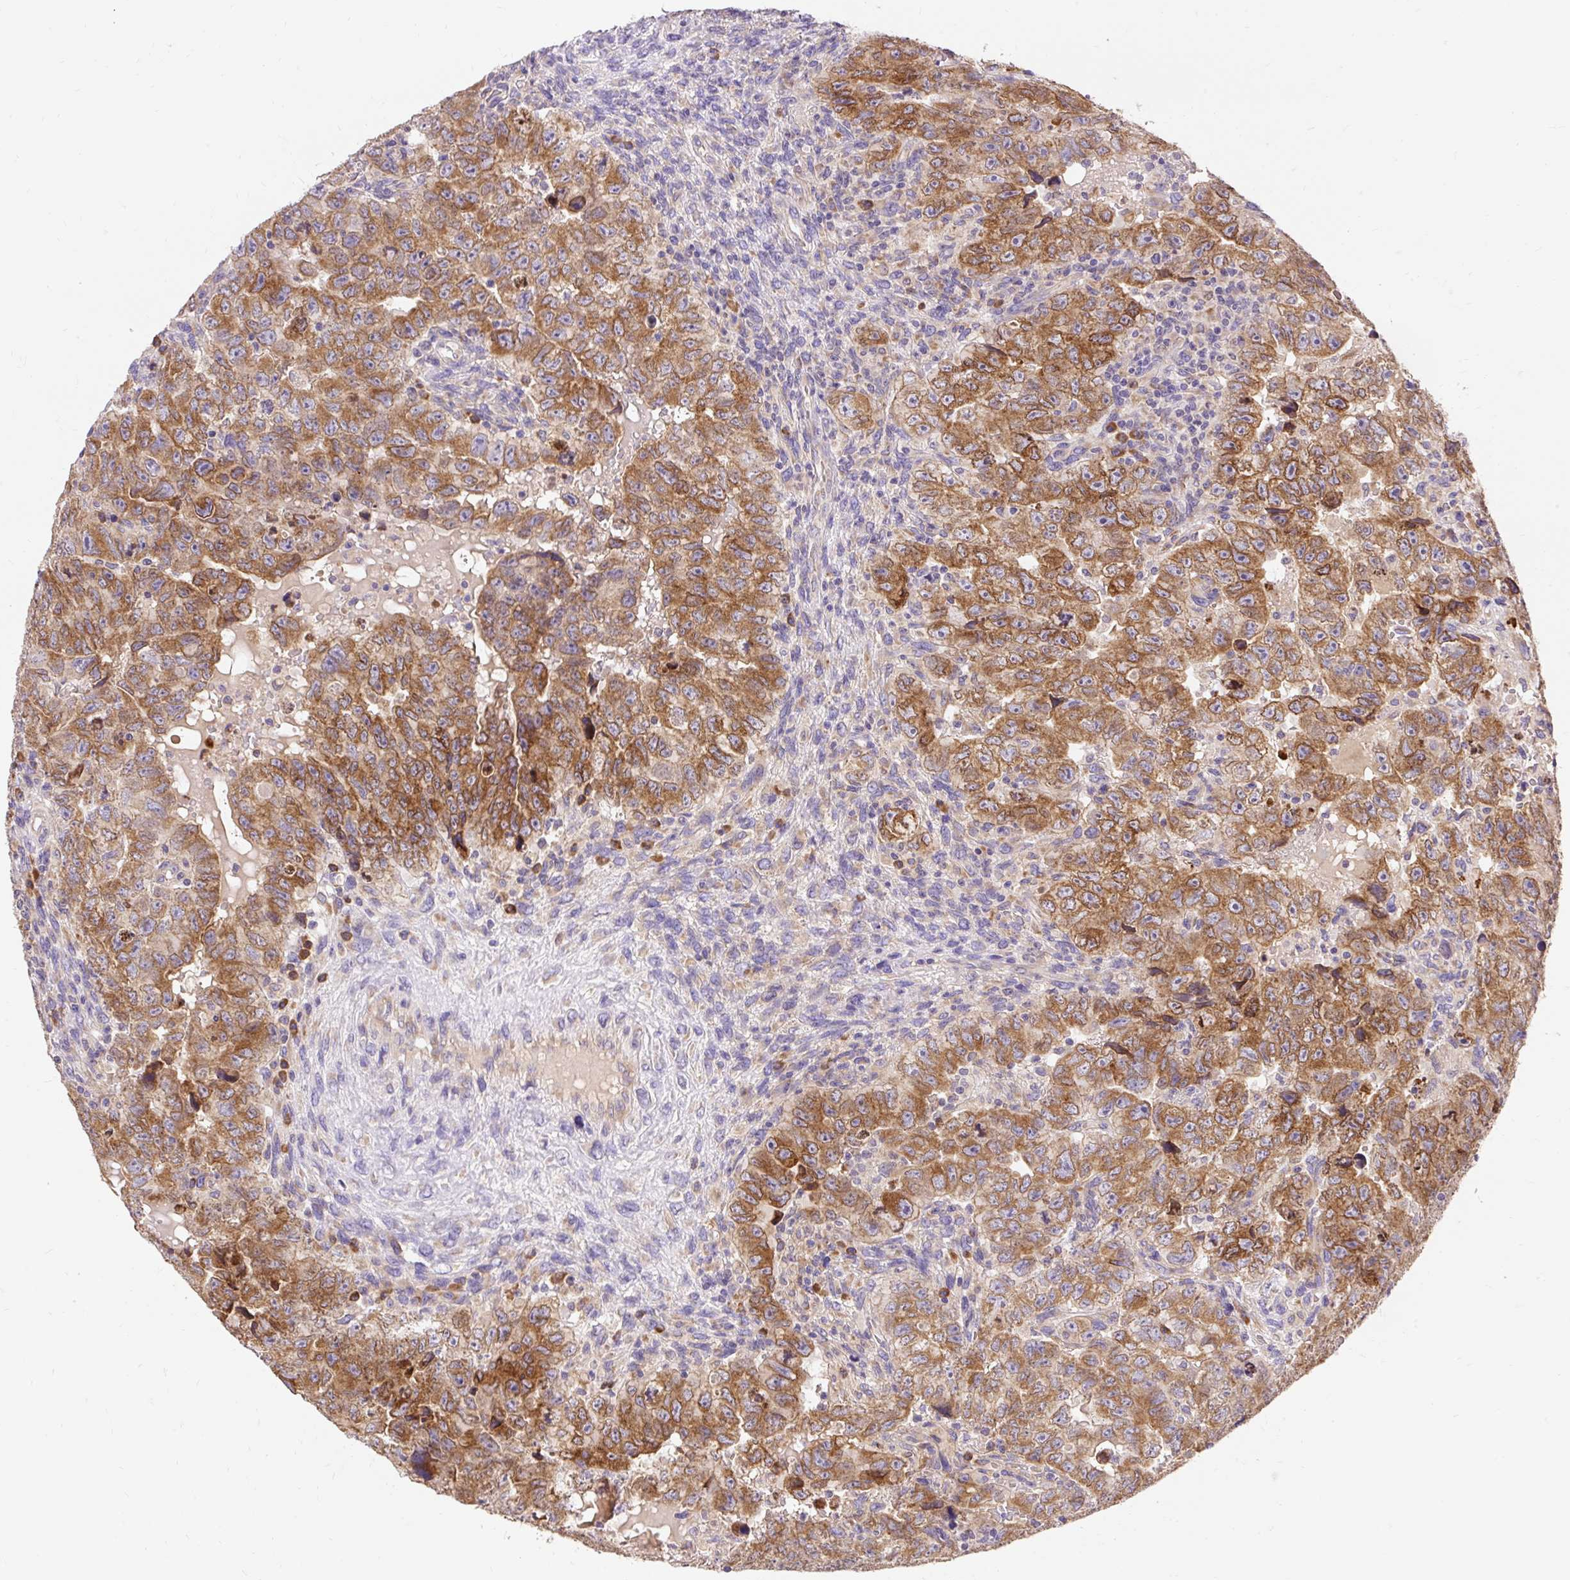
{"staining": {"intensity": "moderate", "quantity": ">75%", "location": "cytoplasmic/membranous"}, "tissue": "testis cancer", "cell_type": "Tumor cells", "image_type": "cancer", "snomed": [{"axis": "morphology", "description": "Carcinoma, Embryonal, NOS"}, {"axis": "topography", "description": "Testis"}], "caption": "Testis embryonal carcinoma stained with immunohistochemistry (IHC) shows moderate cytoplasmic/membranous positivity in approximately >75% of tumor cells. The protein is stained brown, and the nuclei are stained in blue (DAB IHC with brightfield microscopy, high magnification).", "gene": "SEC63", "patient": {"sex": "male", "age": 24}}